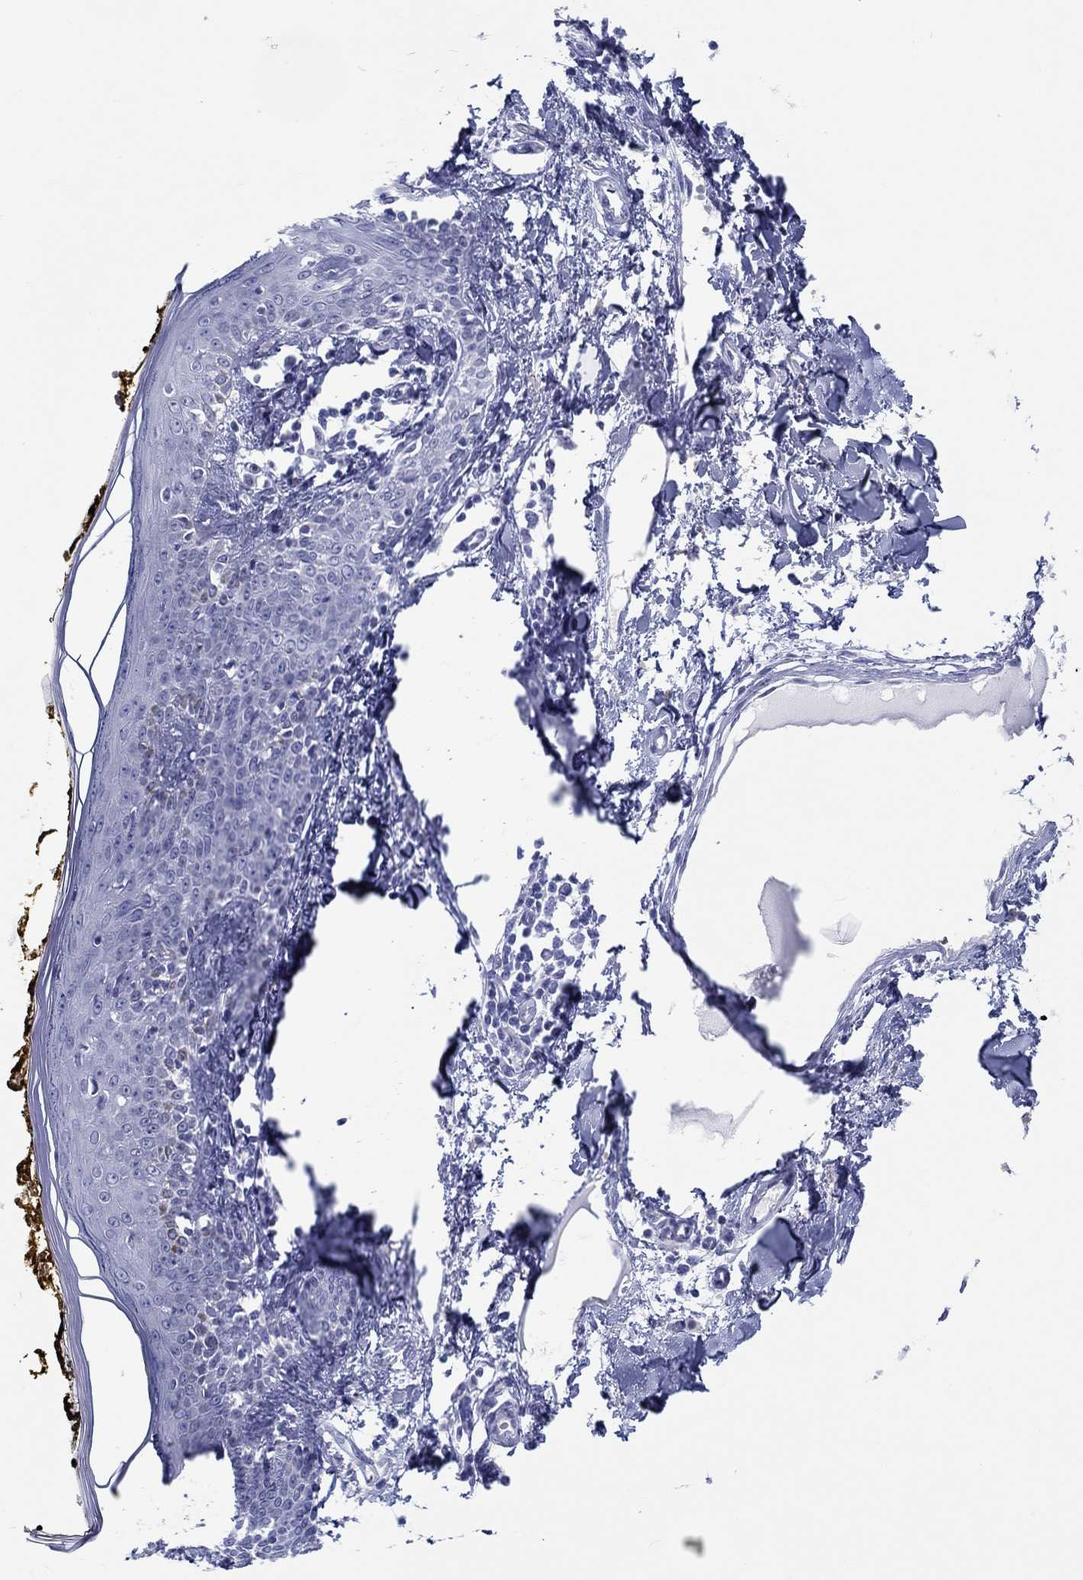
{"staining": {"intensity": "negative", "quantity": "none", "location": "none"}, "tissue": "skin", "cell_type": "Fibroblasts", "image_type": "normal", "snomed": [{"axis": "morphology", "description": "Normal tissue, NOS"}, {"axis": "topography", "description": "Skin"}], "caption": "Immunohistochemical staining of unremarkable skin reveals no significant staining in fibroblasts.", "gene": "H1", "patient": {"sex": "male", "age": 76}}